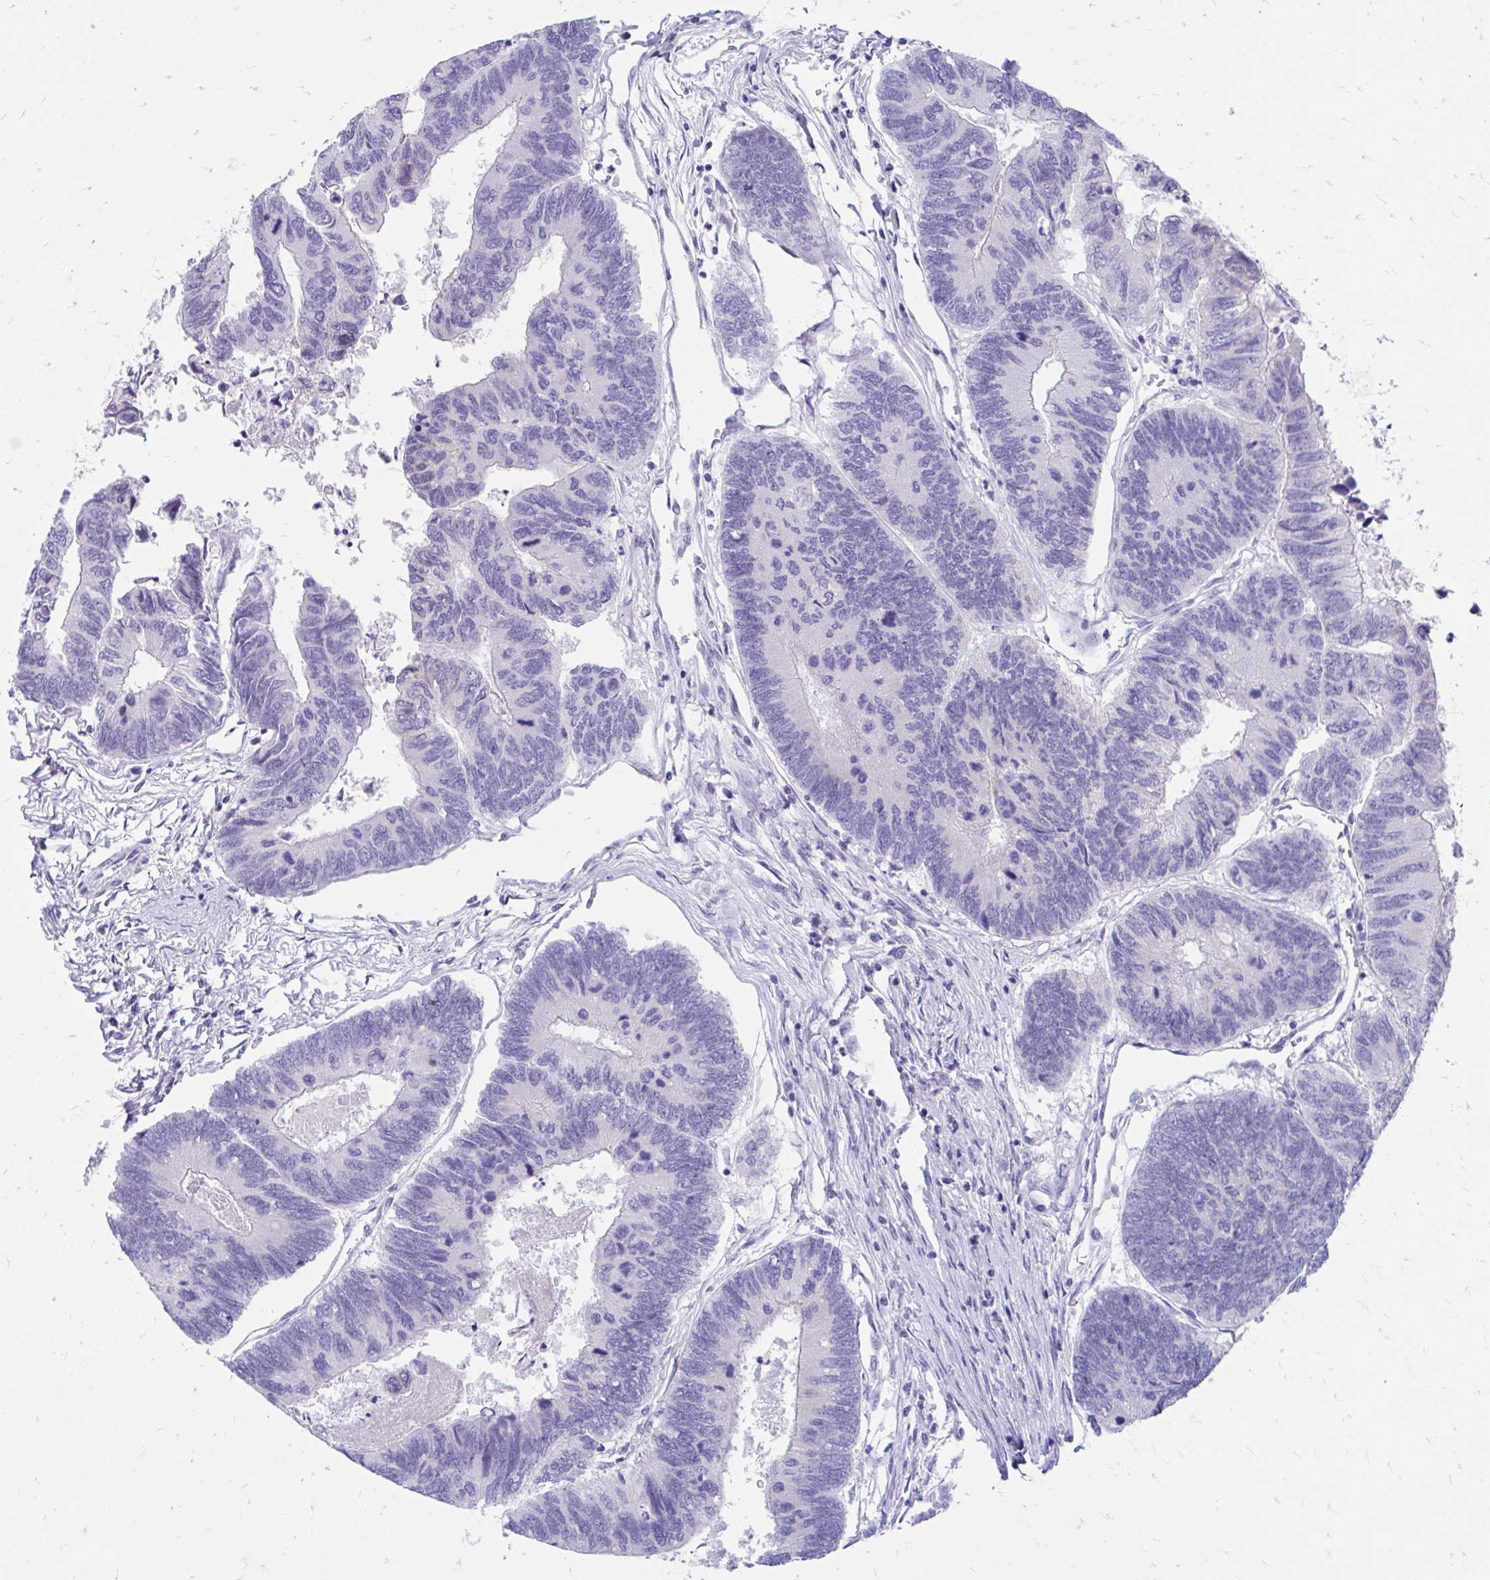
{"staining": {"intensity": "negative", "quantity": "none", "location": "none"}, "tissue": "colorectal cancer", "cell_type": "Tumor cells", "image_type": "cancer", "snomed": [{"axis": "morphology", "description": "Adenocarcinoma, NOS"}, {"axis": "topography", "description": "Colon"}], "caption": "Immunohistochemistry (IHC) image of neoplastic tissue: colorectal cancer stained with DAB reveals no significant protein expression in tumor cells. The staining was performed using DAB to visualize the protein expression in brown, while the nuclei were stained in blue with hematoxylin (Magnification: 20x).", "gene": "KRIT1", "patient": {"sex": "female", "age": 67}}